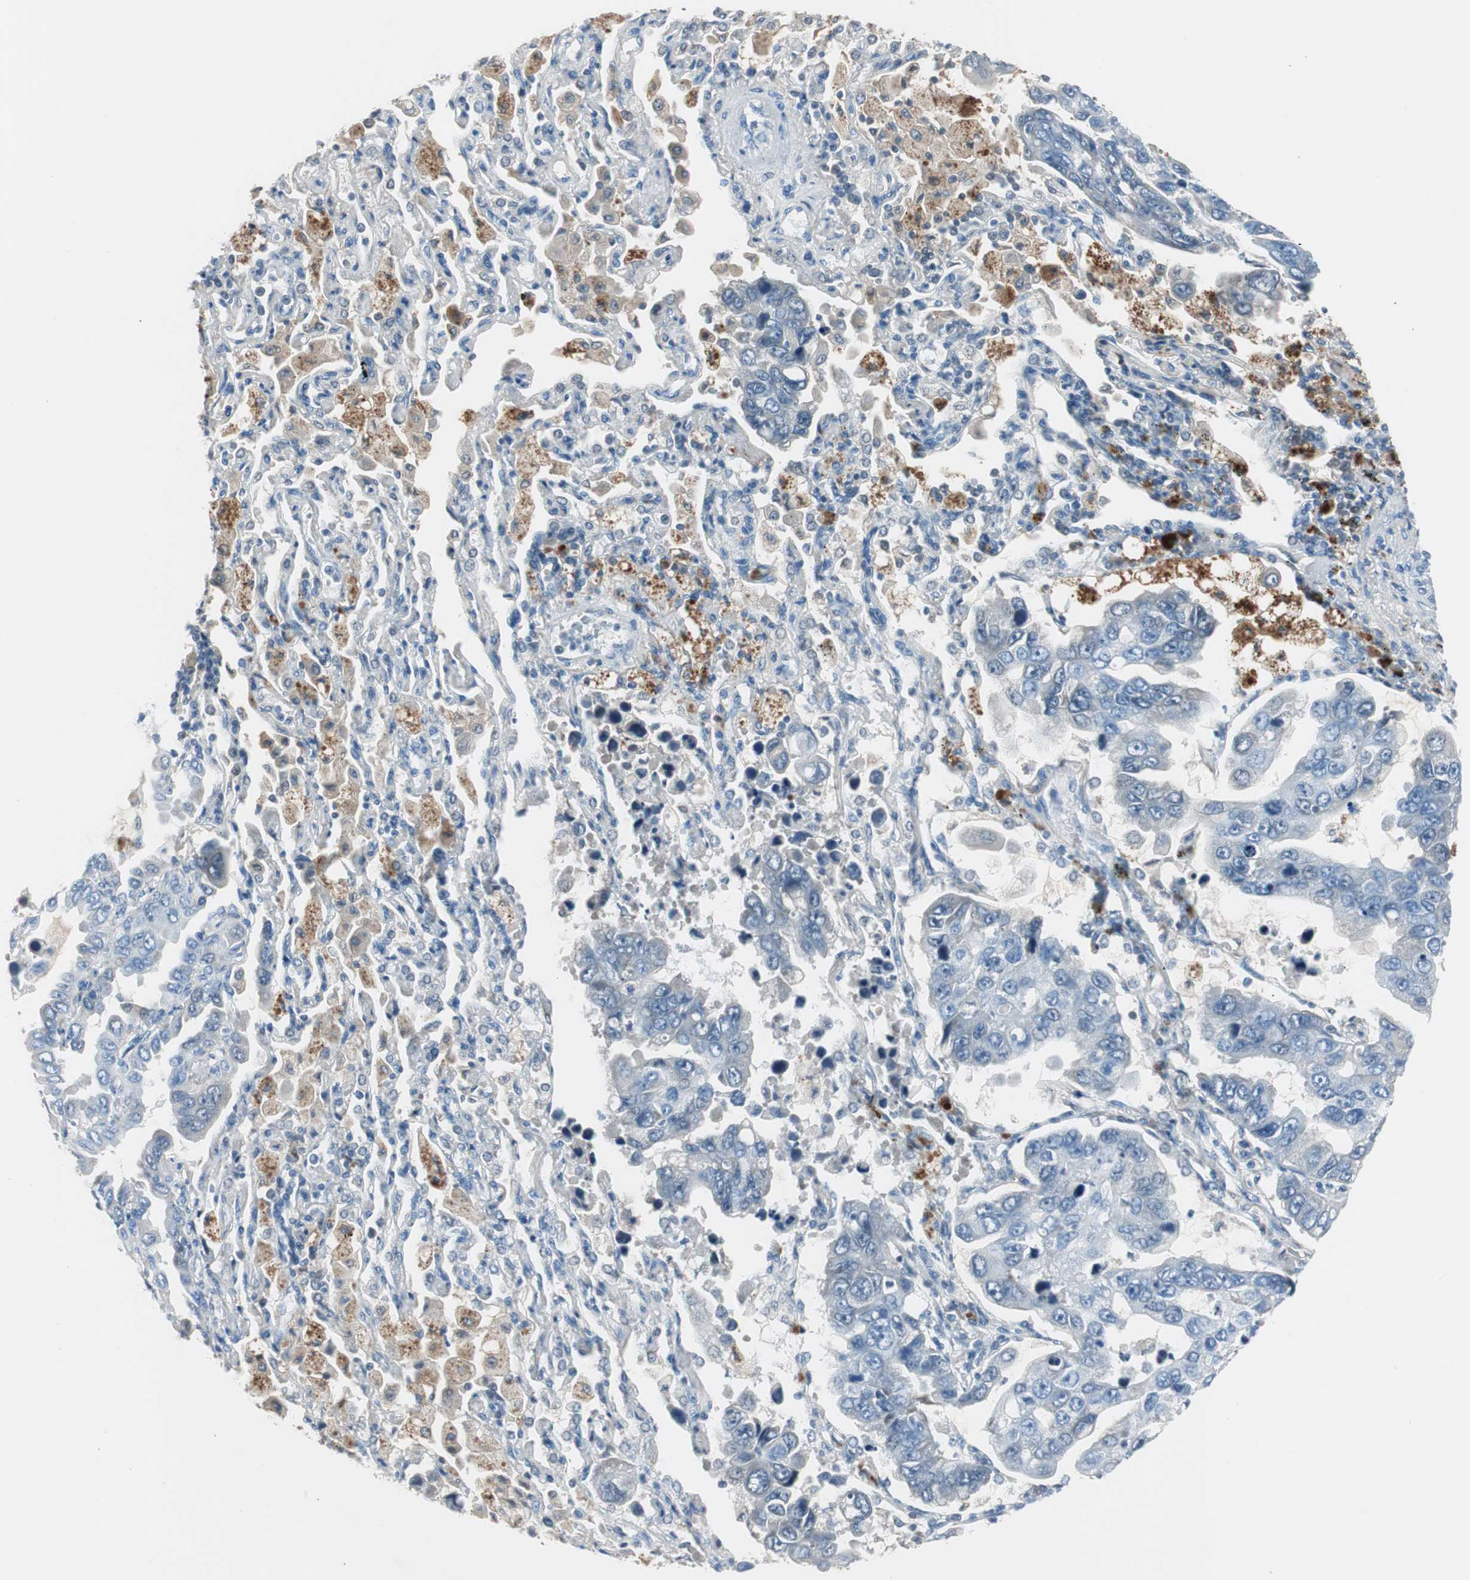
{"staining": {"intensity": "negative", "quantity": "none", "location": "none"}, "tissue": "lung cancer", "cell_type": "Tumor cells", "image_type": "cancer", "snomed": [{"axis": "morphology", "description": "Adenocarcinoma, NOS"}, {"axis": "topography", "description": "Lung"}], "caption": "High magnification brightfield microscopy of lung adenocarcinoma stained with DAB (3,3'-diaminobenzidine) (brown) and counterstained with hematoxylin (blue): tumor cells show no significant staining.", "gene": "SERPINF1", "patient": {"sex": "male", "age": 64}}